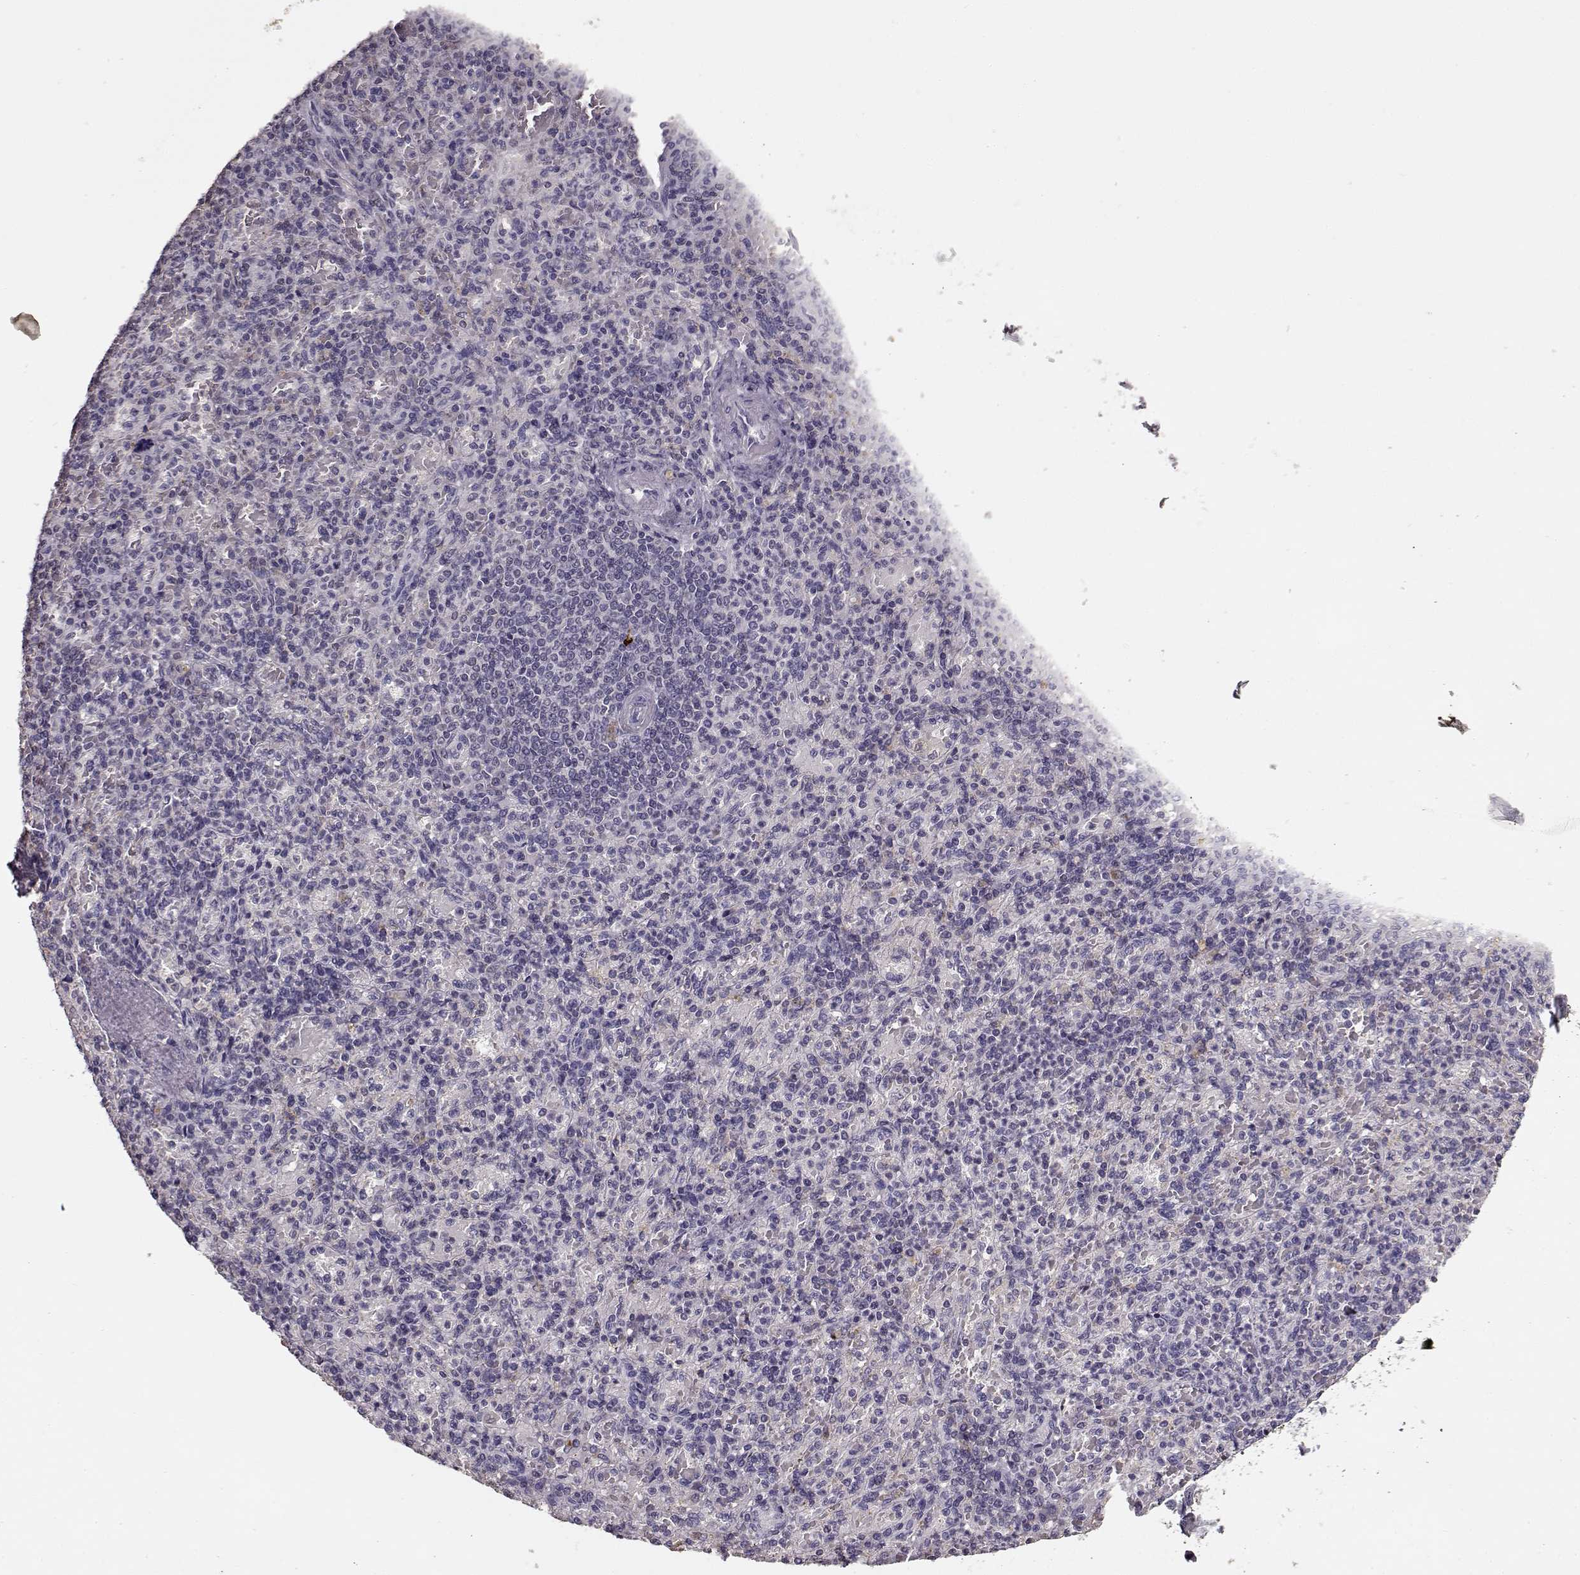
{"staining": {"intensity": "negative", "quantity": "none", "location": "none"}, "tissue": "spleen", "cell_type": "Cells in red pulp", "image_type": "normal", "snomed": [{"axis": "morphology", "description": "Normal tissue, NOS"}, {"axis": "topography", "description": "Spleen"}], "caption": "Normal spleen was stained to show a protein in brown. There is no significant expression in cells in red pulp. Brightfield microscopy of immunohistochemistry stained with DAB (3,3'-diaminobenzidine) (brown) and hematoxylin (blue), captured at high magnification.", "gene": "RP1L1", "patient": {"sex": "female", "age": 74}}